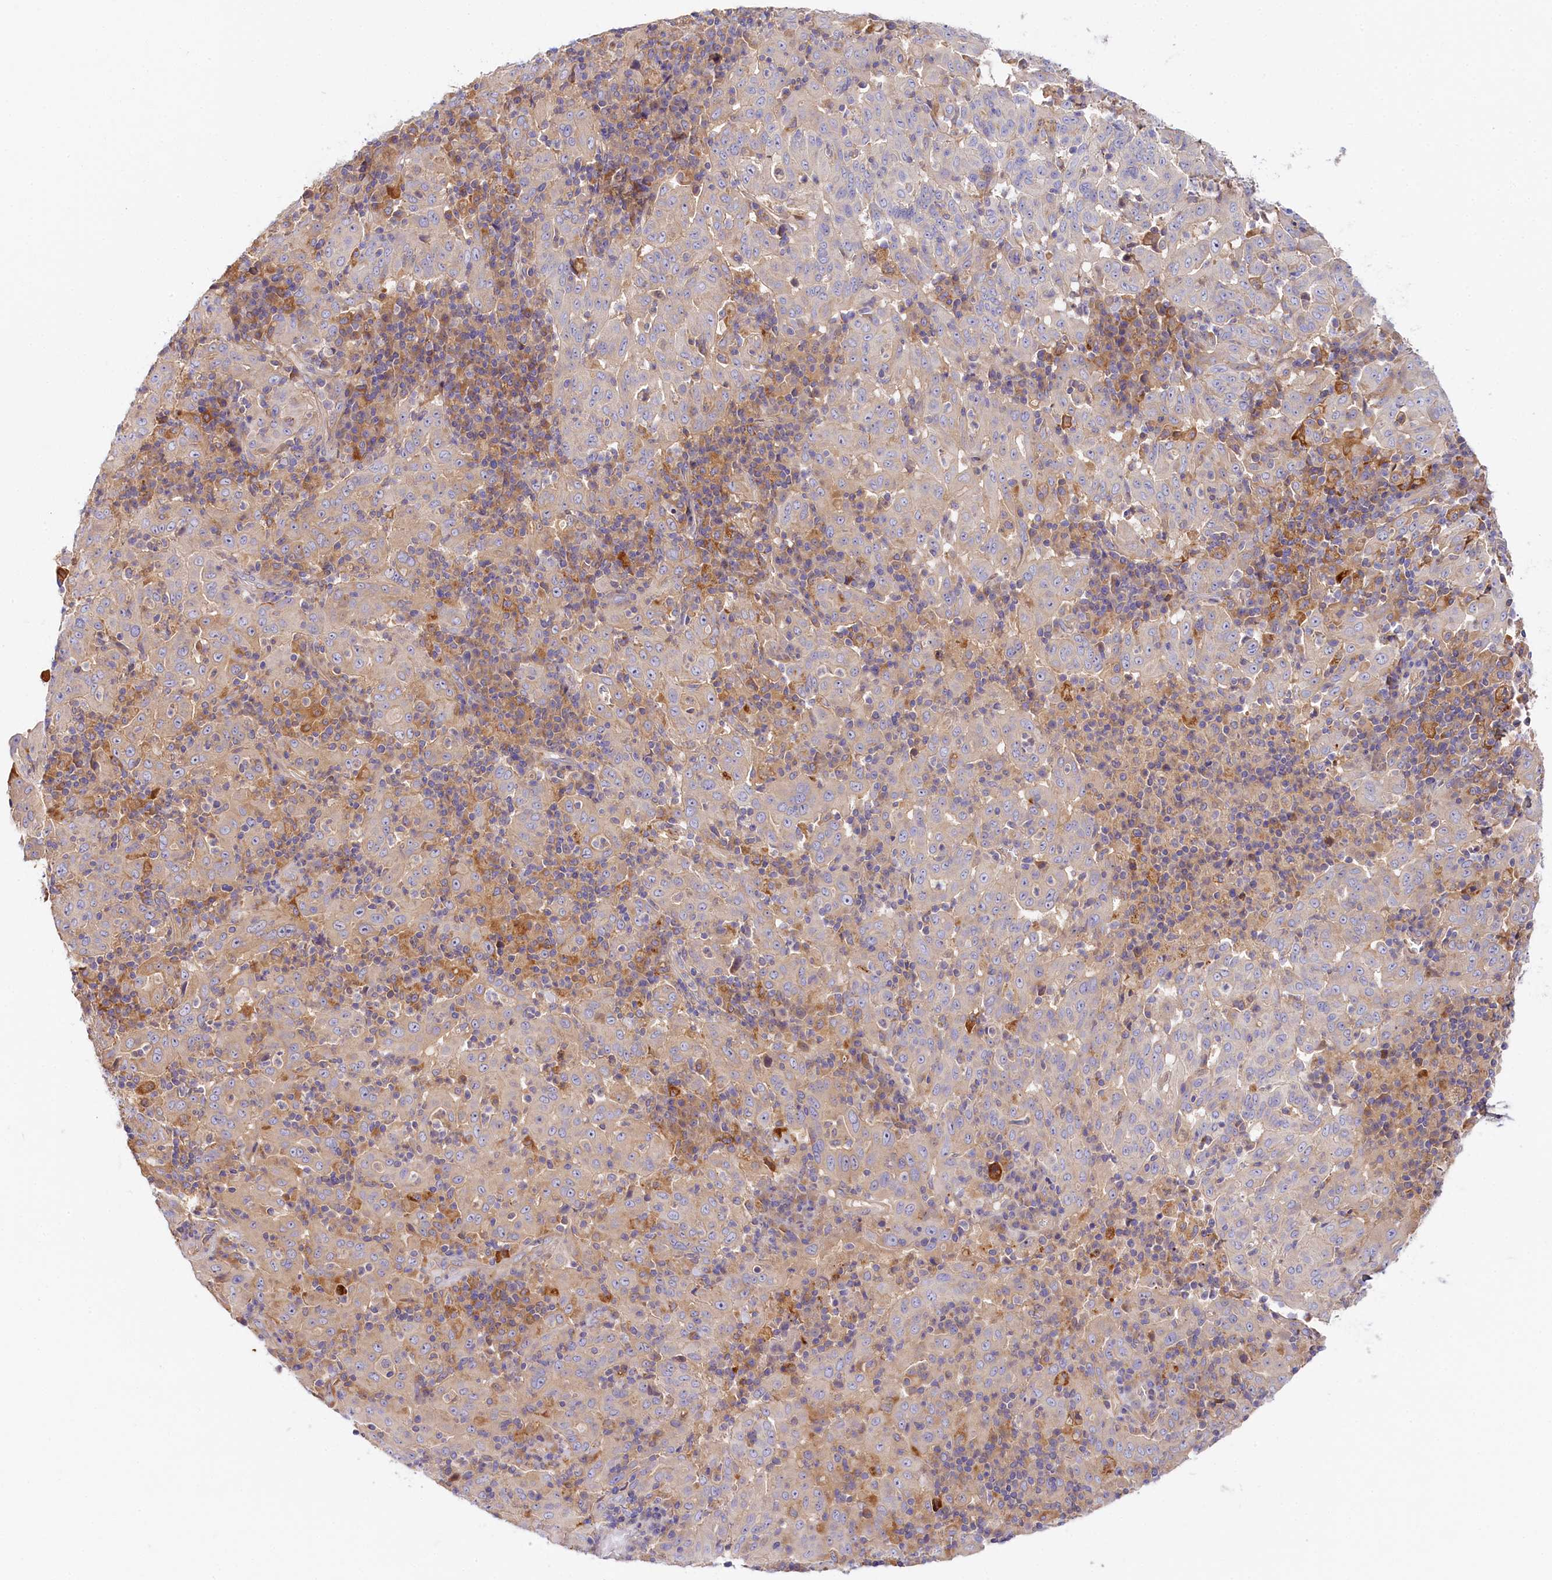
{"staining": {"intensity": "negative", "quantity": "none", "location": "none"}, "tissue": "pancreatic cancer", "cell_type": "Tumor cells", "image_type": "cancer", "snomed": [{"axis": "morphology", "description": "Adenocarcinoma, NOS"}, {"axis": "topography", "description": "Pancreas"}], "caption": "There is no significant staining in tumor cells of pancreatic cancer.", "gene": "KATNB1", "patient": {"sex": "male", "age": 63}}